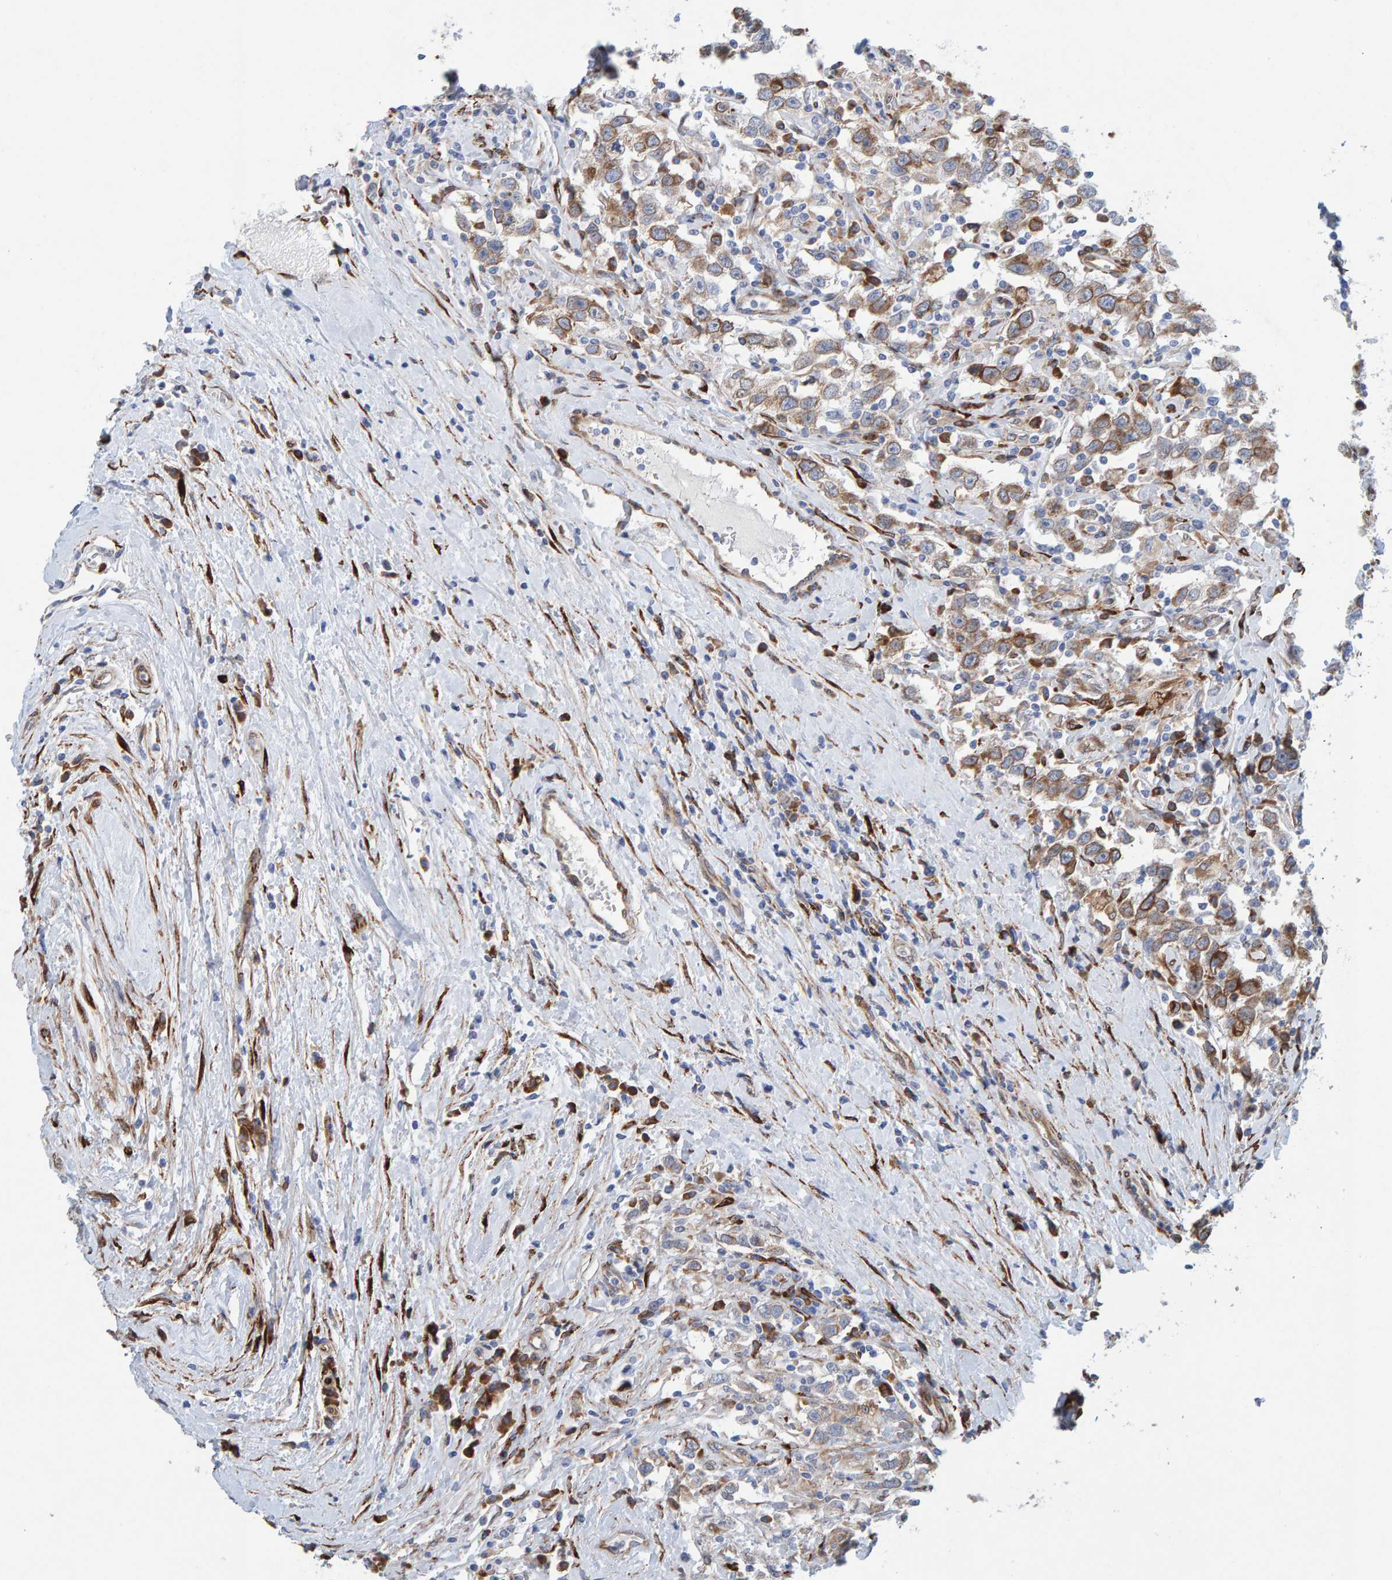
{"staining": {"intensity": "moderate", "quantity": ">75%", "location": "cytoplasmic/membranous"}, "tissue": "testis cancer", "cell_type": "Tumor cells", "image_type": "cancer", "snomed": [{"axis": "morphology", "description": "Seminoma, NOS"}, {"axis": "topography", "description": "Testis"}], "caption": "Protein expression analysis of testis seminoma demonstrates moderate cytoplasmic/membranous expression in approximately >75% of tumor cells.", "gene": "MMP16", "patient": {"sex": "male", "age": 41}}